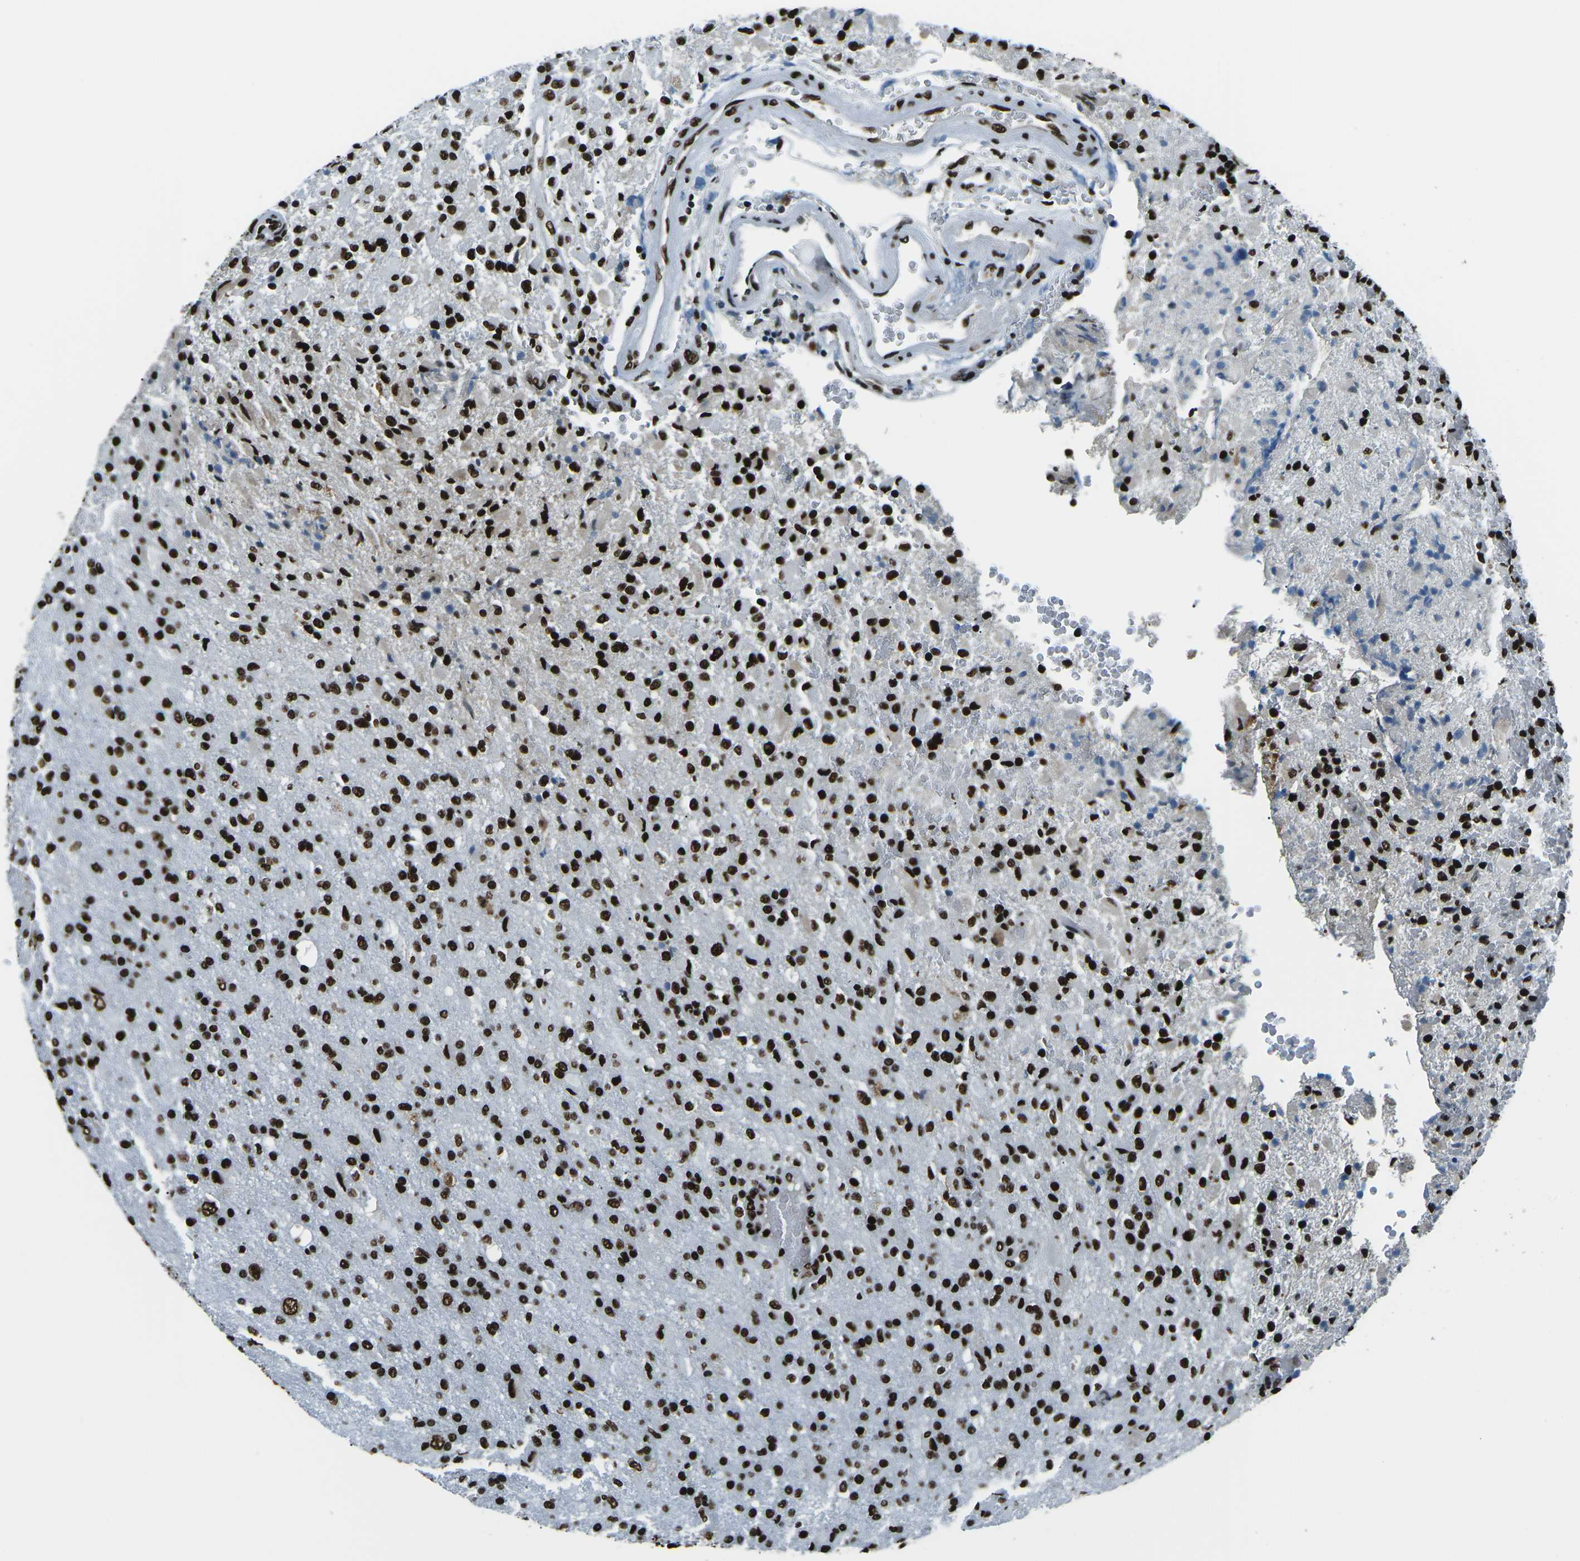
{"staining": {"intensity": "strong", "quantity": ">75%", "location": "nuclear"}, "tissue": "glioma", "cell_type": "Tumor cells", "image_type": "cancer", "snomed": [{"axis": "morphology", "description": "Glioma, malignant, High grade"}, {"axis": "topography", "description": "Brain"}], "caption": "An IHC photomicrograph of tumor tissue is shown. Protein staining in brown labels strong nuclear positivity in glioma within tumor cells. Ihc stains the protein in brown and the nuclei are stained blue.", "gene": "HNRNPL", "patient": {"sex": "male", "age": 71}}